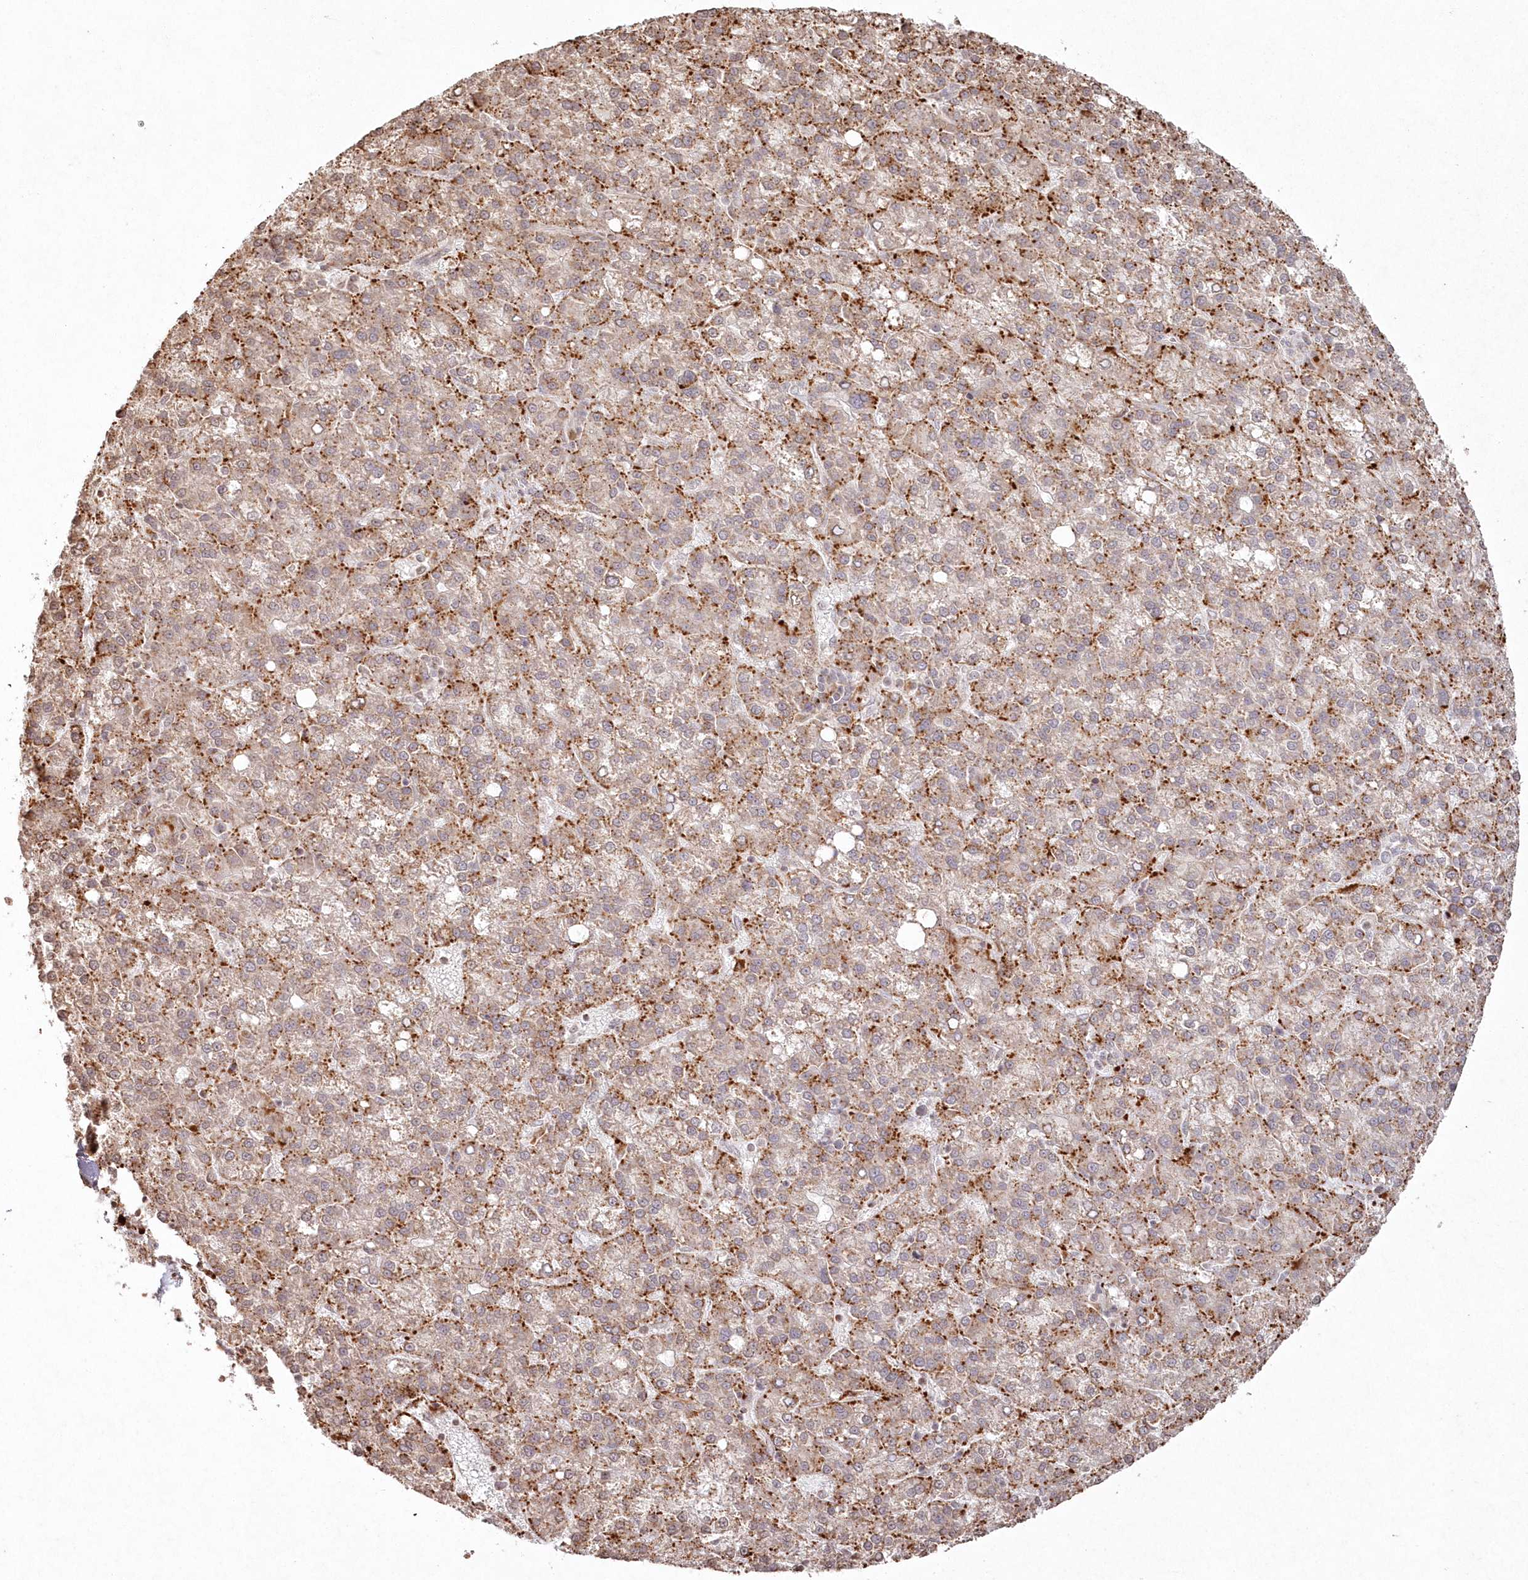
{"staining": {"intensity": "moderate", "quantity": ">75%", "location": "cytoplasmic/membranous"}, "tissue": "liver cancer", "cell_type": "Tumor cells", "image_type": "cancer", "snomed": [{"axis": "morphology", "description": "Carcinoma, Hepatocellular, NOS"}, {"axis": "topography", "description": "Liver"}], "caption": "A medium amount of moderate cytoplasmic/membranous expression is seen in about >75% of tumor cells in hepatocellular carcinoma (liver) tissue.", "gene": "ARSB", "patient": {"sex": "female", "age": 58}}